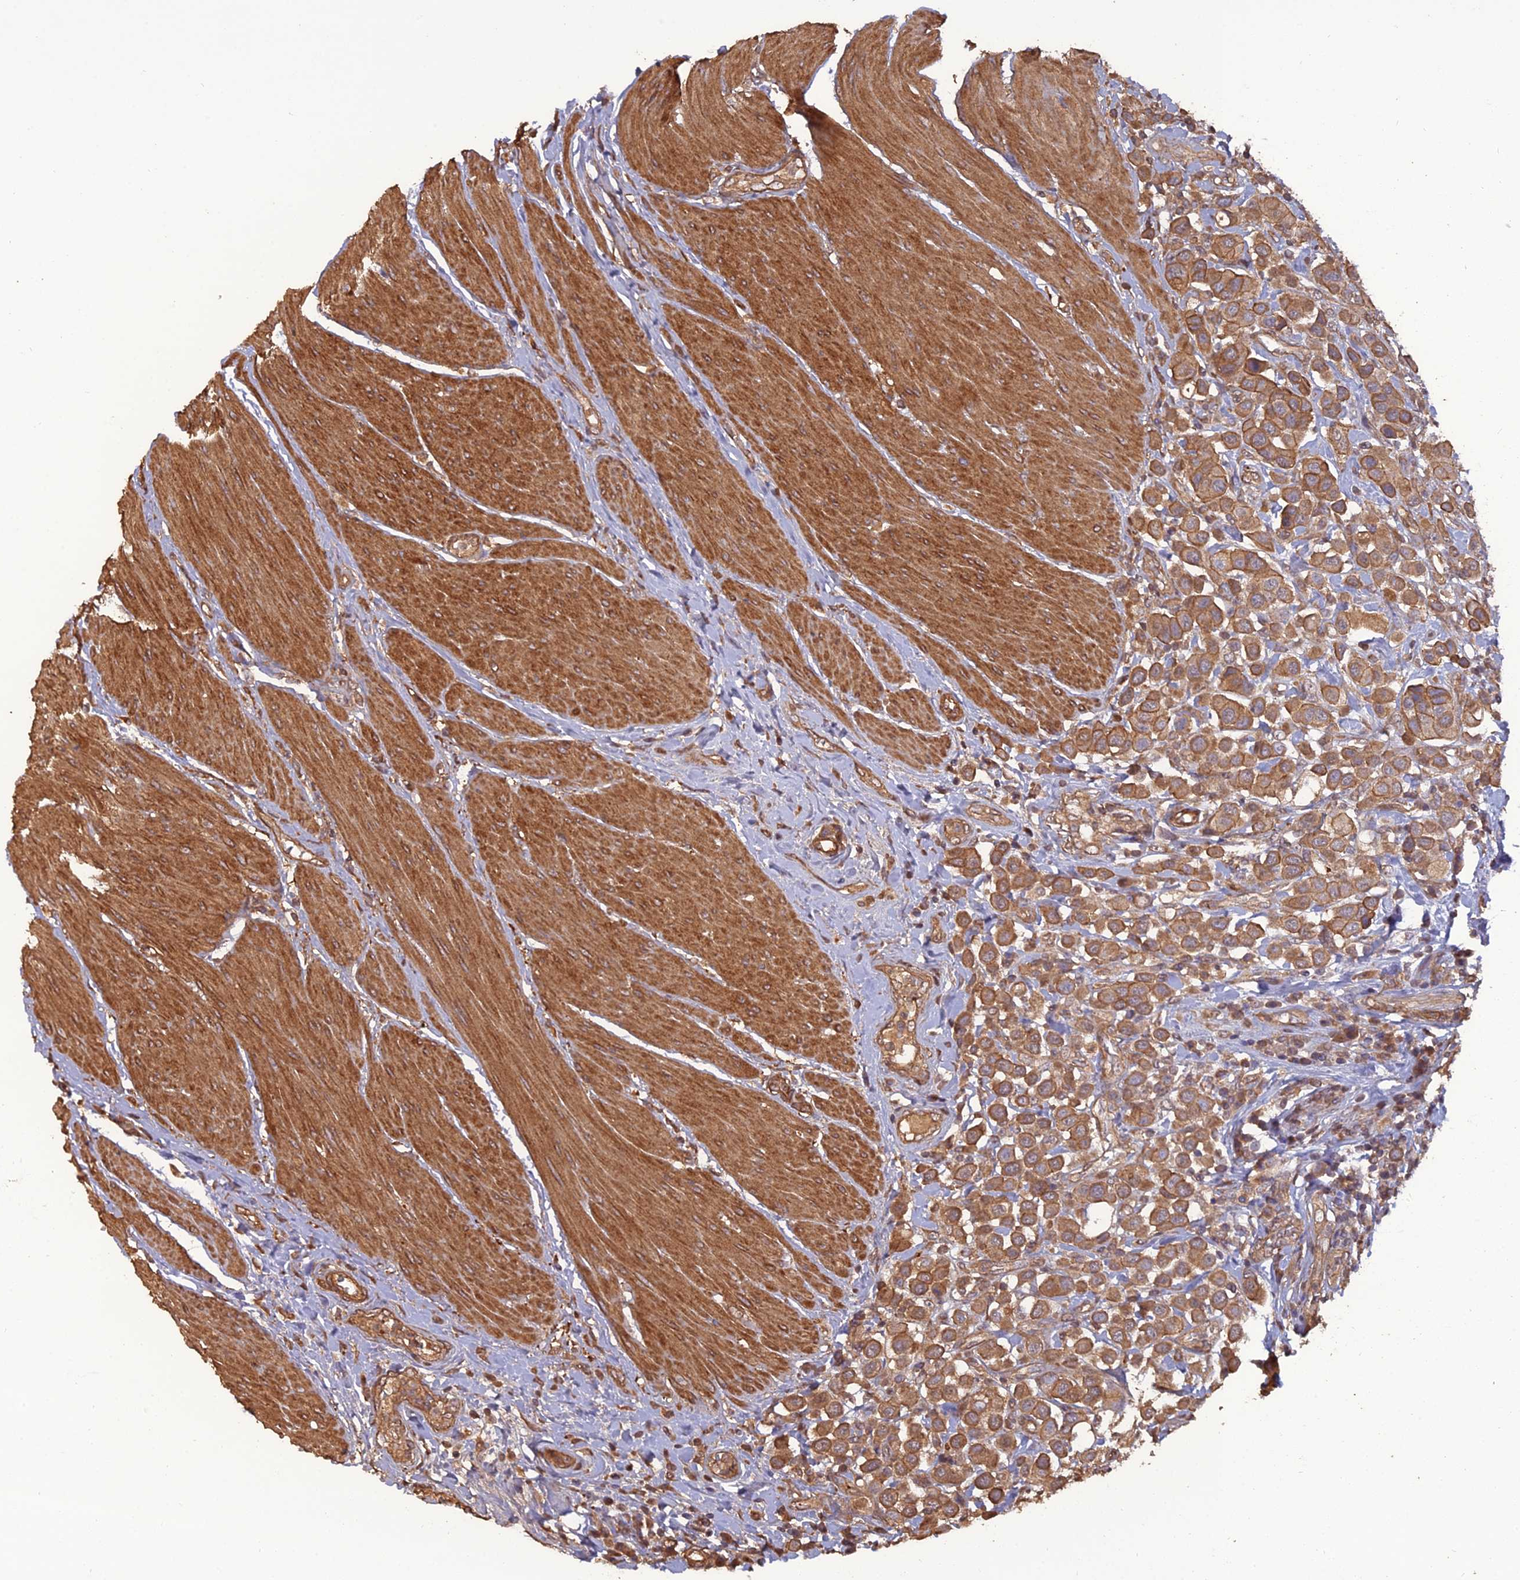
{"staining": {"intensity": "moderate", "quantity": ">75%", "location": "cytoplasmic/membranous"}, "tissue": "urothelial cancer", "cell_type": "Tumor cells", "image_type": "cancer", "snomed": [{"axis": "morphology", "description": "Urothelial carcinoma, High grade"}, {"axis": "topography", "description": "Urinary bladder"}], "caption": "Immunohistochemistry histopathology image of neoplastic tissue: human urothelial carcinoma (high-grade) stained using IHC shows medium levels of moderate protein expression localized specifically in the cytoplasmic/membranous of tumor cells, appearing as a cytoplasmic/membranous brown color.", "gene": "ATP6V0A2", "patient": {"sex": "male", "age": 50}}